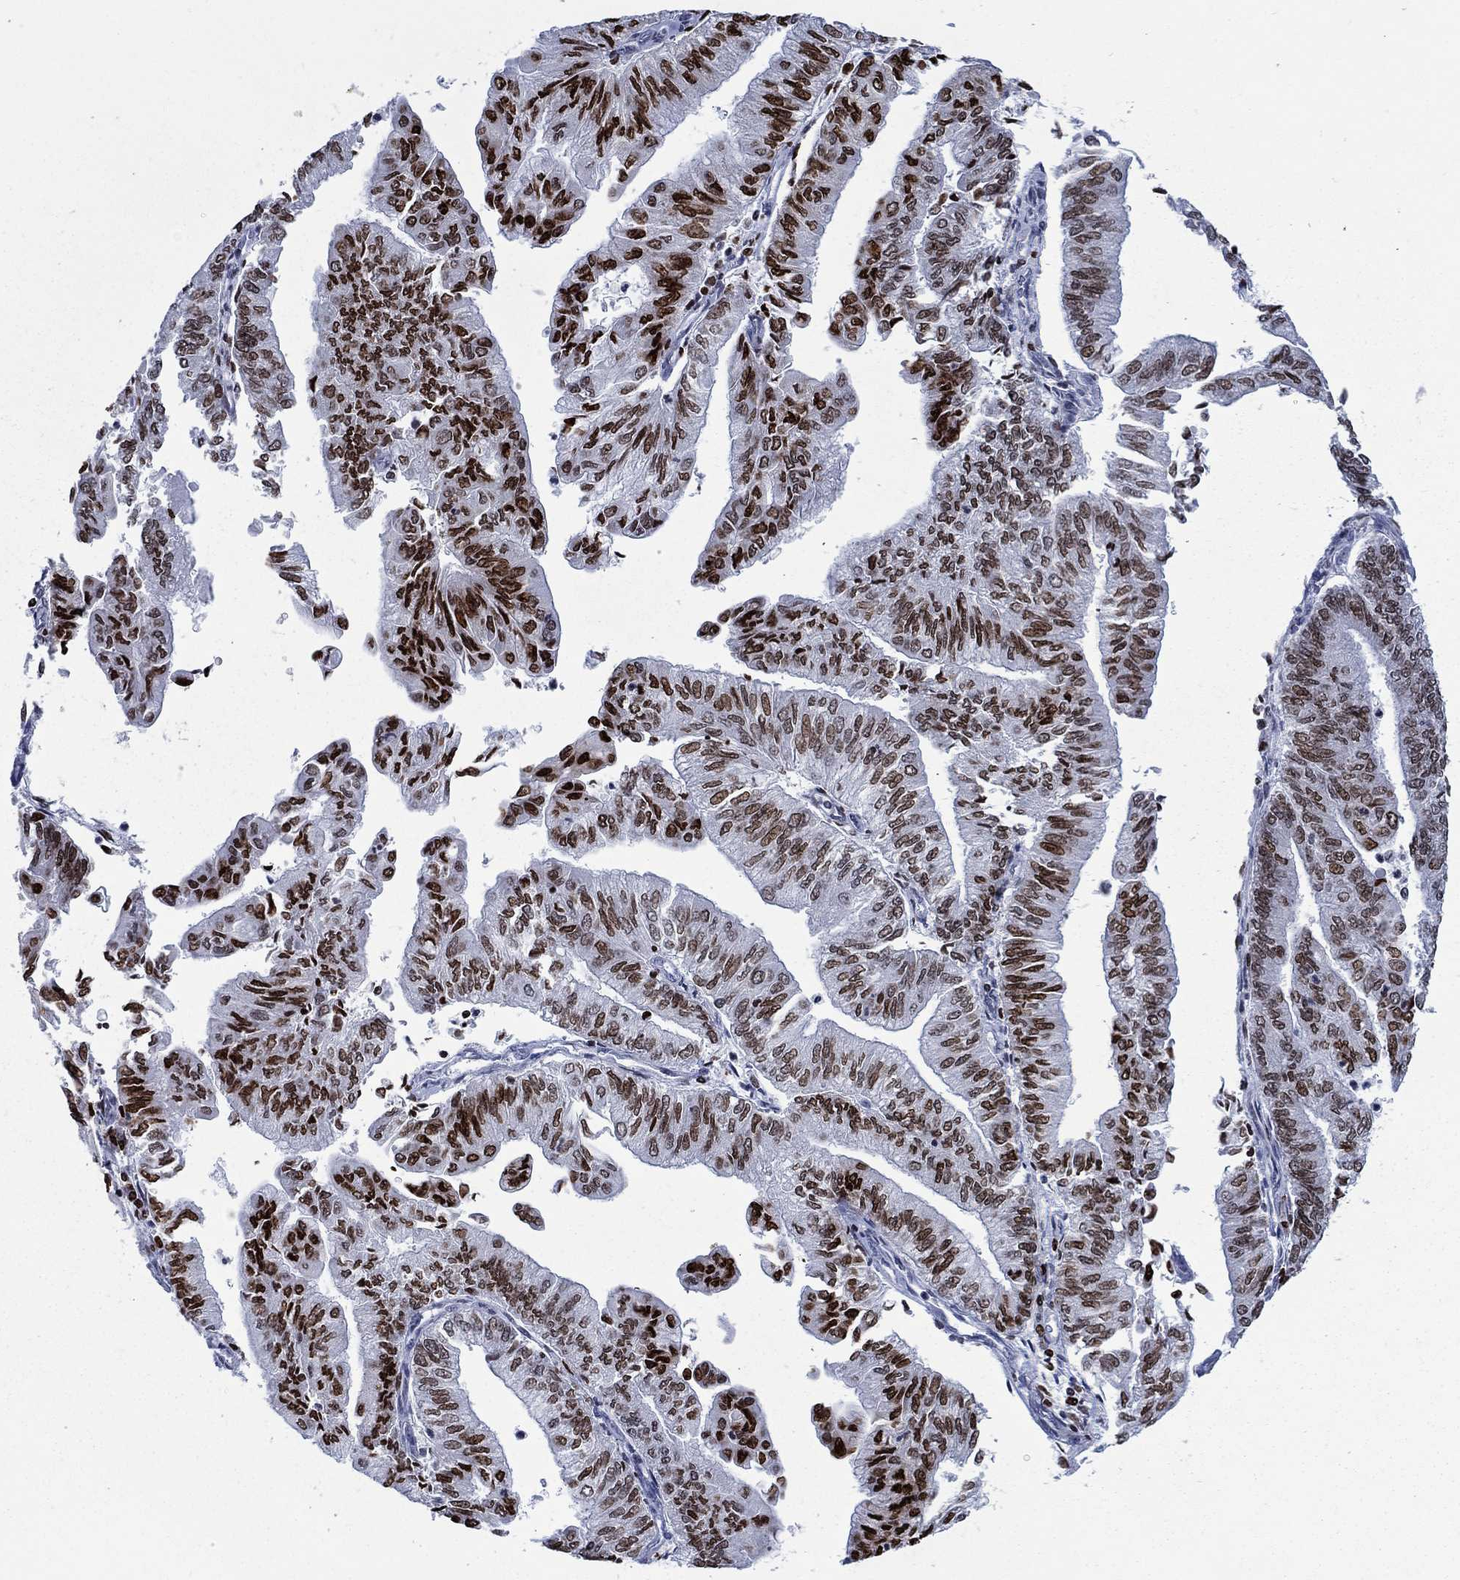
{"staining": {"intensity": "strong", "quantity": "25%-75%", "location": "nuclear"}, "tissue": "endometrial cancer", "cell_type": "Tumor cells", "image_type": "cancer", "snomed": [{"axis": "morphology", "description": "Adenocarcinoma, NOS"}, {"axis": "topography", "description": "Endometrium"}], "caption": "The micrograph exhibits immunohistochemical staining of endometrial cancer (adenocarcinoma). There is strong nuclear staining is present in about 25%-75% of tumor cells.", "gene": "HMGA1", "patient": {"sex": "female", "age": 59}}